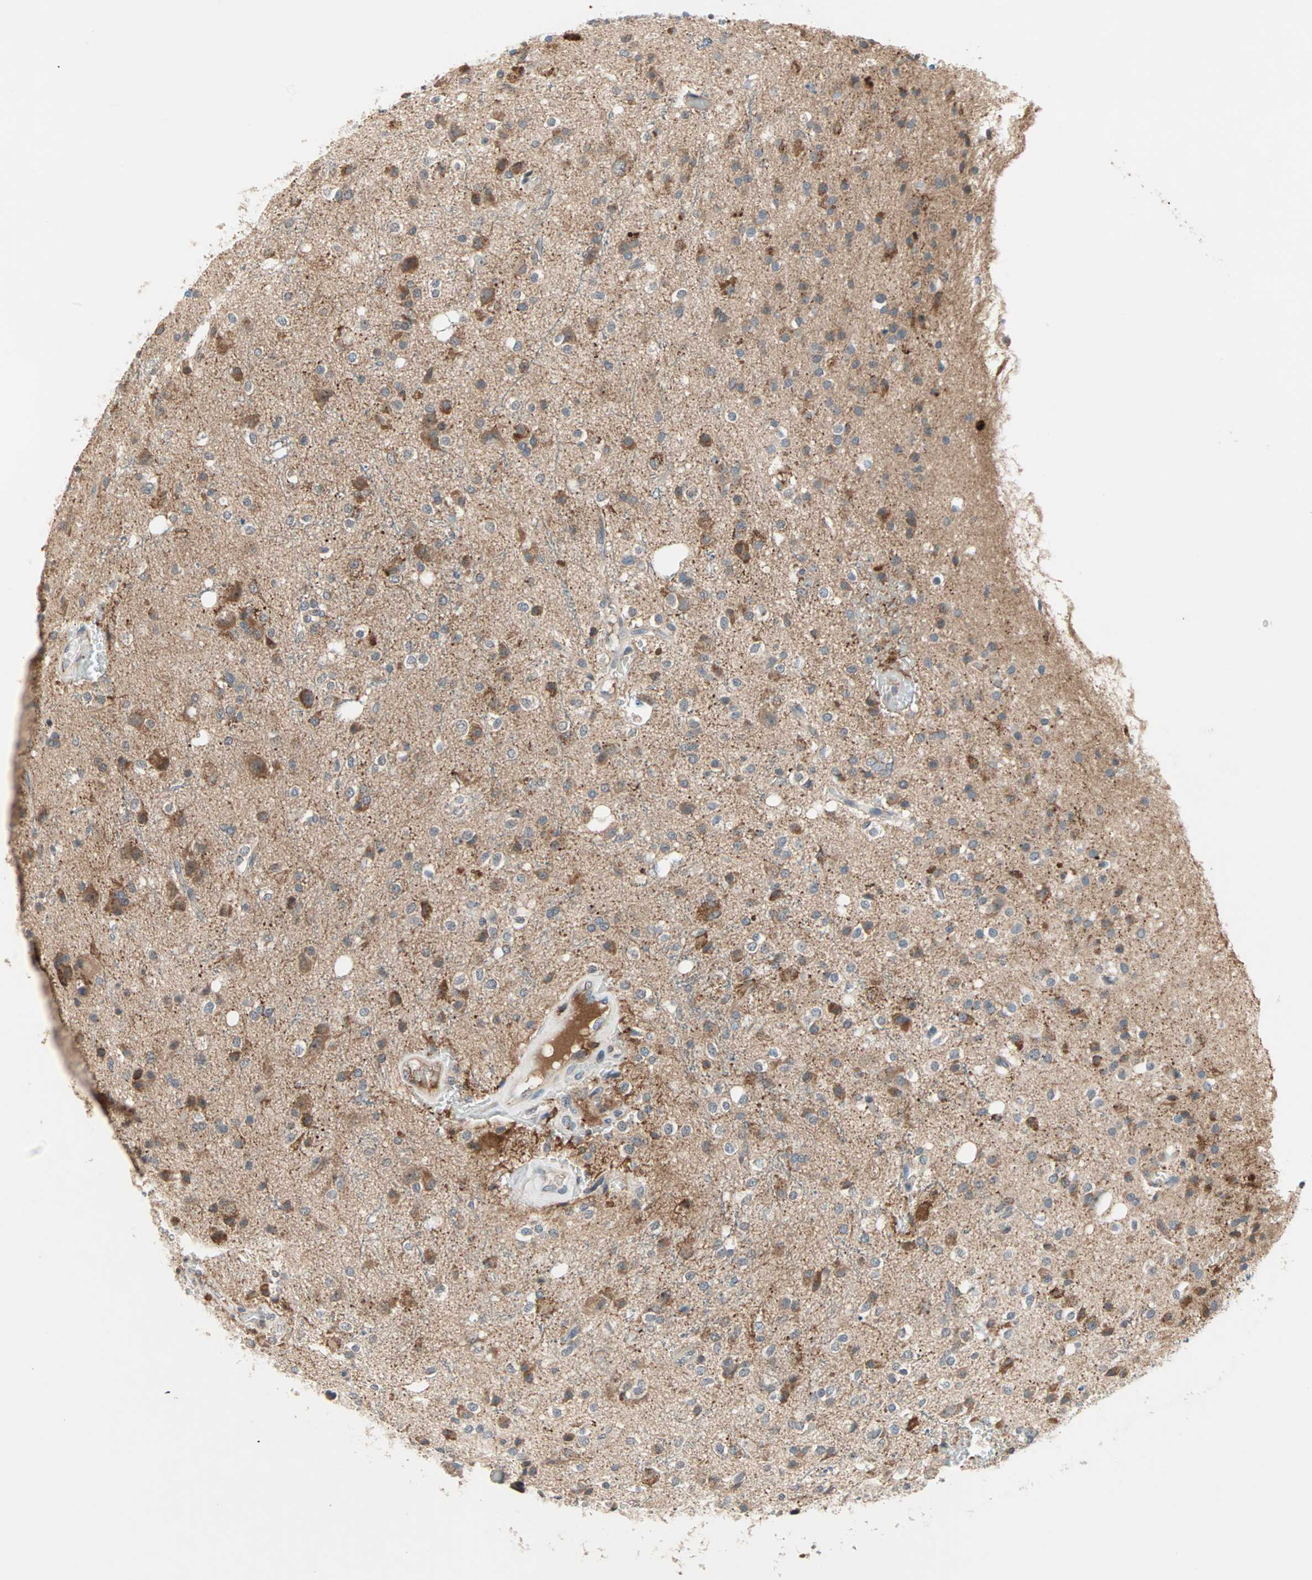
{"staining": {"intensity": "moderate", "quantity": "25%-75%", "location": "cytoplasmic/membranous"}, "tissue": "glioma", "cell_type": "Tumor cells", "image_type": "cancer", "snomed": [{"axis": "morphology", "description": "Glioma, malignant, High grade"}, {"axis": "topography", "description": "Brain"}], "caption": "Immunohistochemical staining of human glioma exhibits medium levels of moderate cytoplasmic/membranous protein positivity in about 25%-75% of tumor cells. Nuclei are stained in blue.", "gene": "PROS1", "patient": {"sex": "male", "age": 47}}